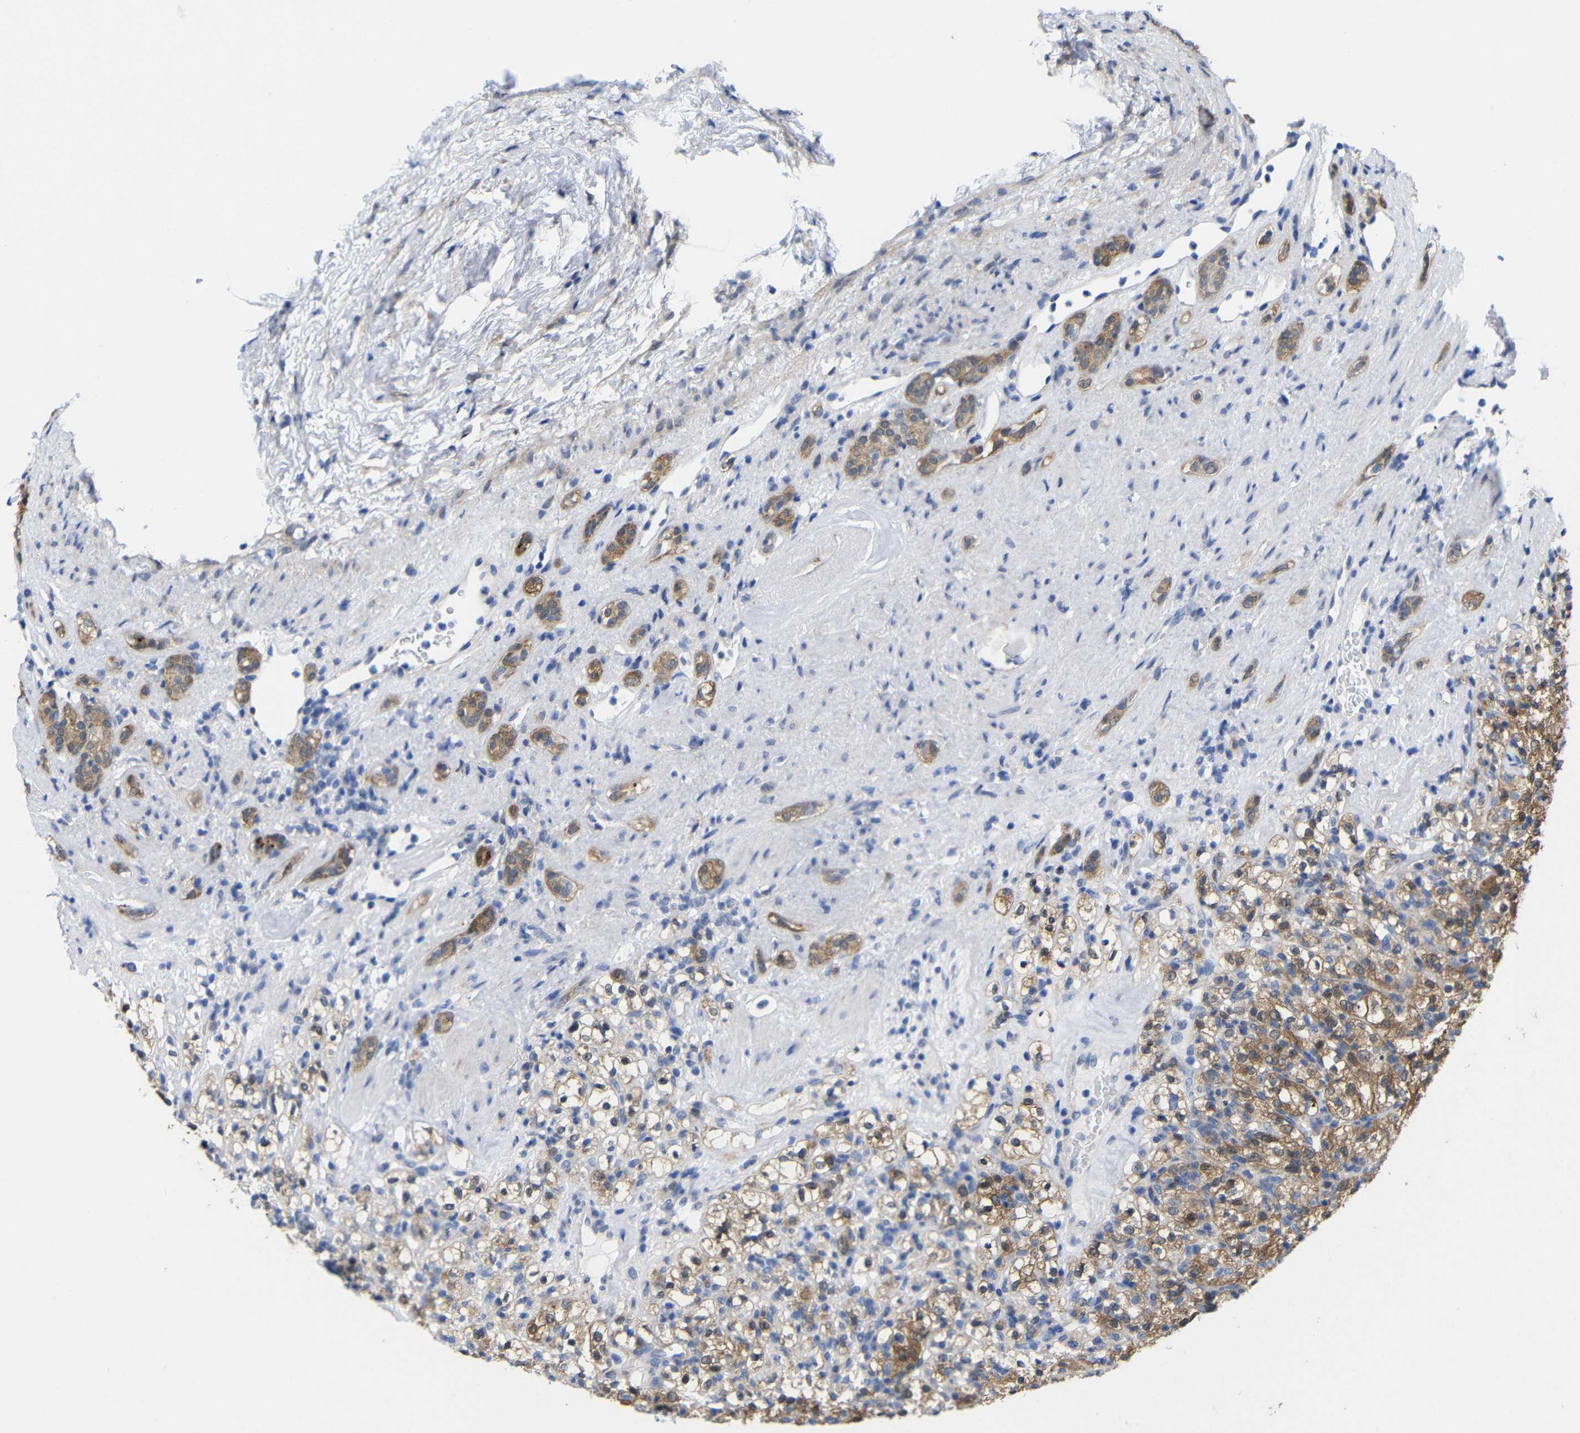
{"staining": {"intensity": "moderate", "quantity": ">75%", "location": "cytoplasmic/membranous"}, "tissue": "renal cancer", "cell_type": "Tumor cells", "image_type": "cancer", "snomed": [{"axis": "morphology", "description": "Normal tissue, NOS"}, {"axis": "morphology", "description": "Adenocarcinoma, NOS"}, {"axis": "topography", "description": "Kidney"}], "caption": "A high-resolution photomicrograph shows immunohistochemistry (IHC) staining of adenocarcinoma (renal), which exhibits moderate cytoplasmic/membranous expression in about >75% of tumor cells.", "gene": "PEBP1", "patient": {"sex": "female", "age": 72}}